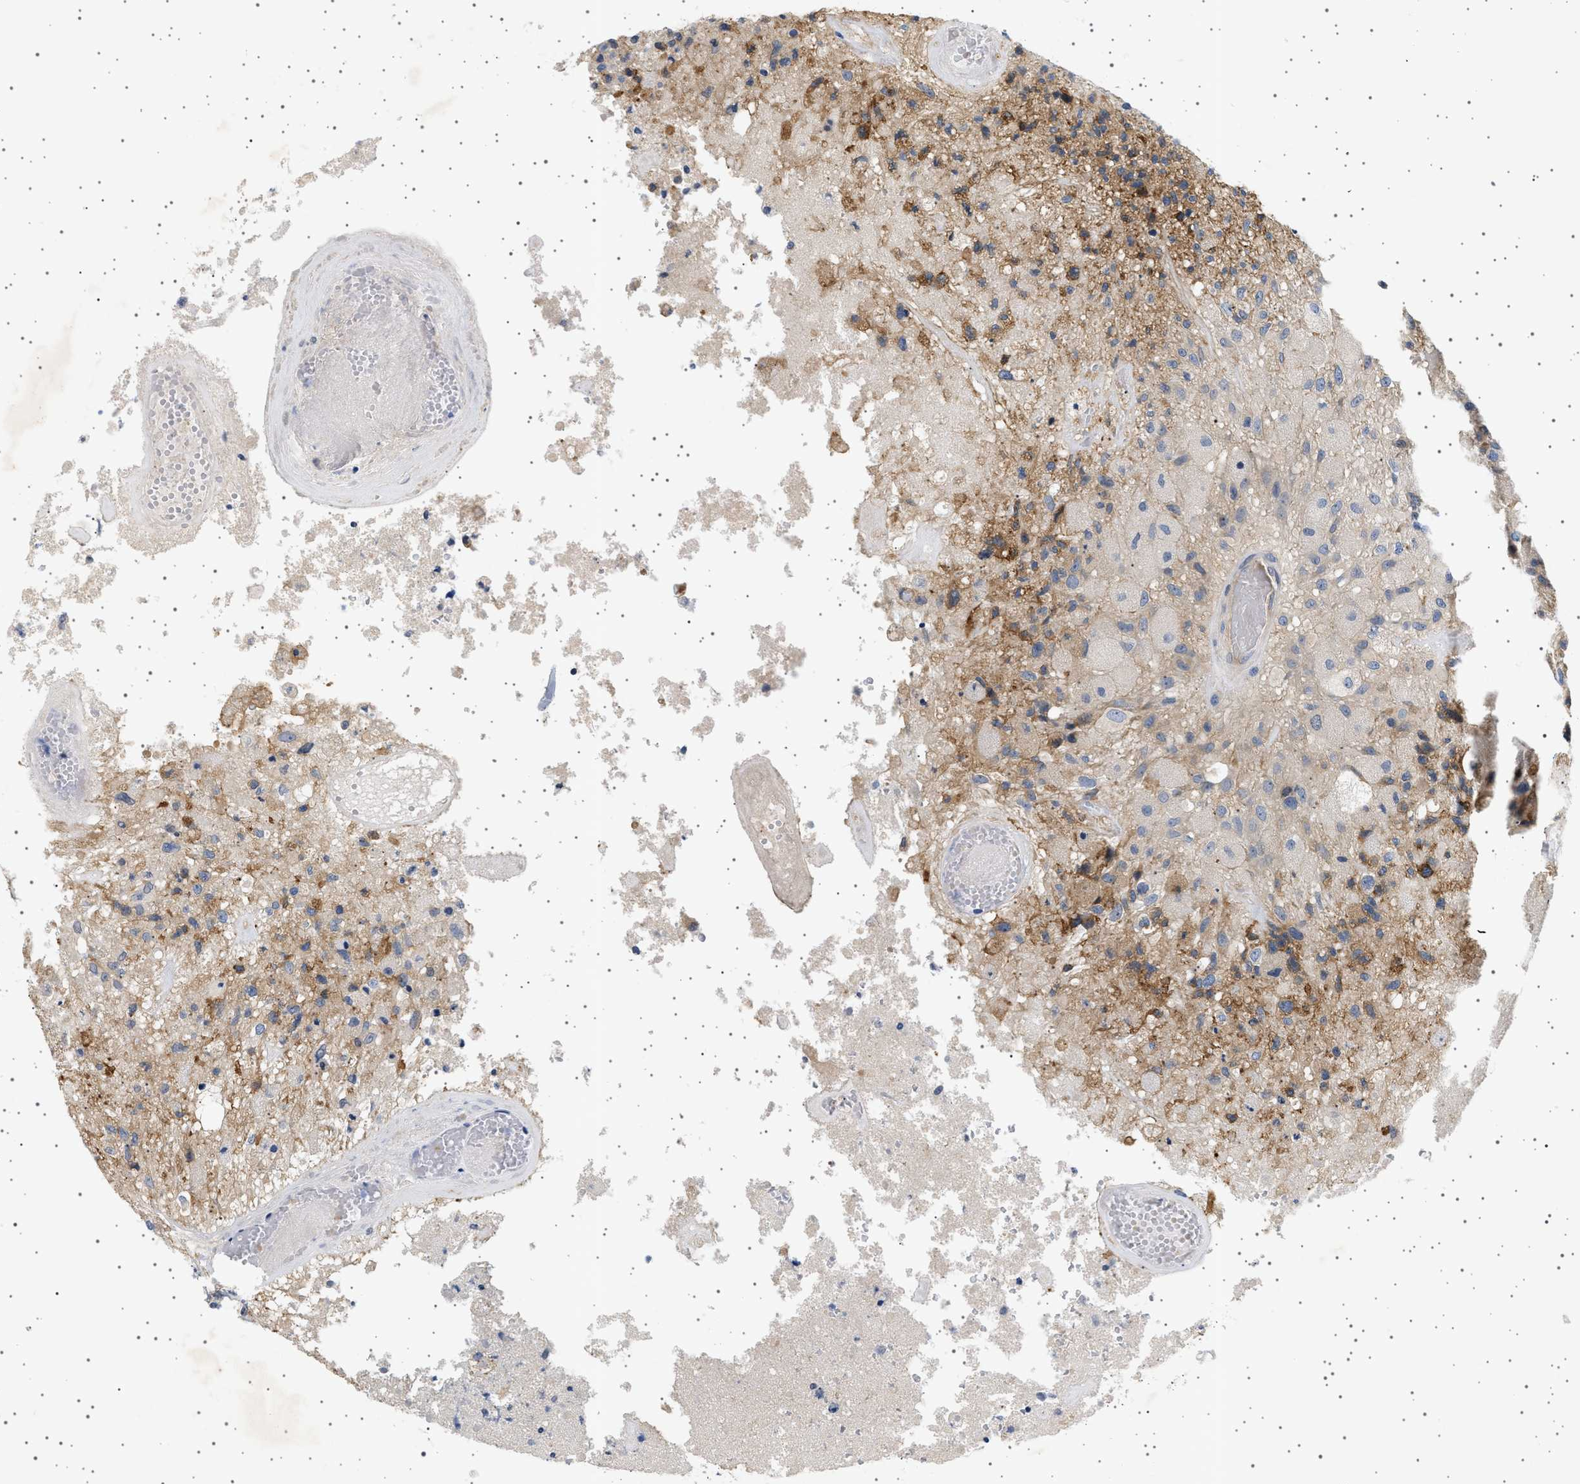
{"staining": {"intensity": "moderate", "quantity": "25%-75%", "location": "cytoplasmic/membranous"}, "tissue": "glioma", "cell_type": "Tumor cells", "image_type": "cancer", "snomed": [{"axis": "morphology", "description": "Normal tissue, NOS"}, {"axis": "morphology", "description": "Glioma, malignant, High grade"}, {"axis": "topography", "description": "Cerebral cortex"}], "caption": "Immunohistochemical staining of human high-grade glioma (malignant) exhibits medium levels of moderate cytoplasmic/membranous staining in about 25%-75% of tumor cells.", "gene": "PLPP6", "patient": {"sex": "male", "age": 77}}